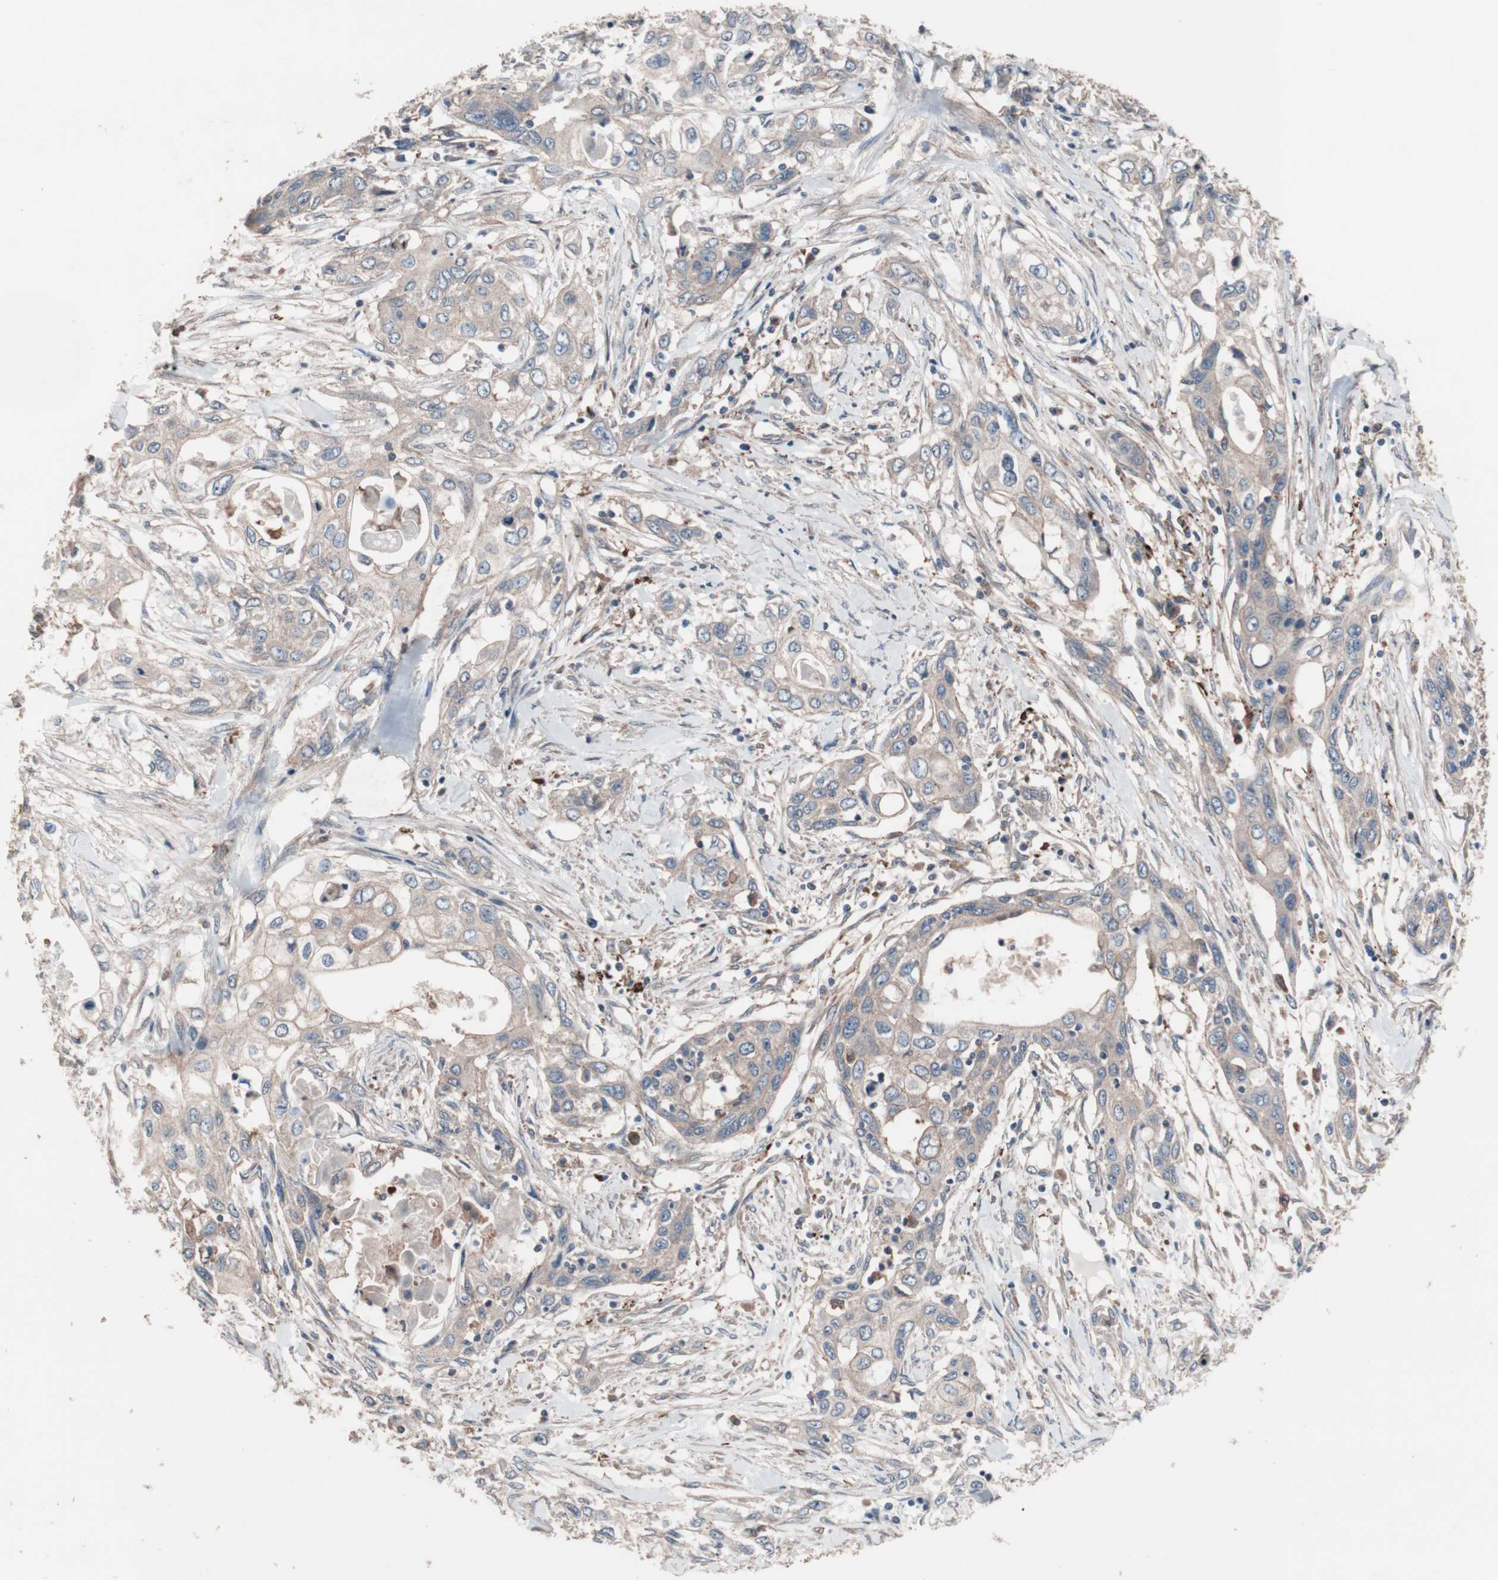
{"staining": {"intensity": "weak", "quantity": "25%-75%", "location": "cytoplasmic/membranous"}, "tissue": "pancreatic cancer", "cell_type": "Tumor cells", "image_type": "cancer", "snomed": [{"axis": "morphology", "description": "Adenocarcinoma, NOS"}, {"axis": "topography", "description": "Pancreas"}], "caption": "This is a micrograph of immunohistochemistry staining of pancreatic cancer, which shows weak positivity in the cytoplasmic/membranous of tumor cells.", "gene": "ATG7", "patient": {"sex": "female", "age": 70}}